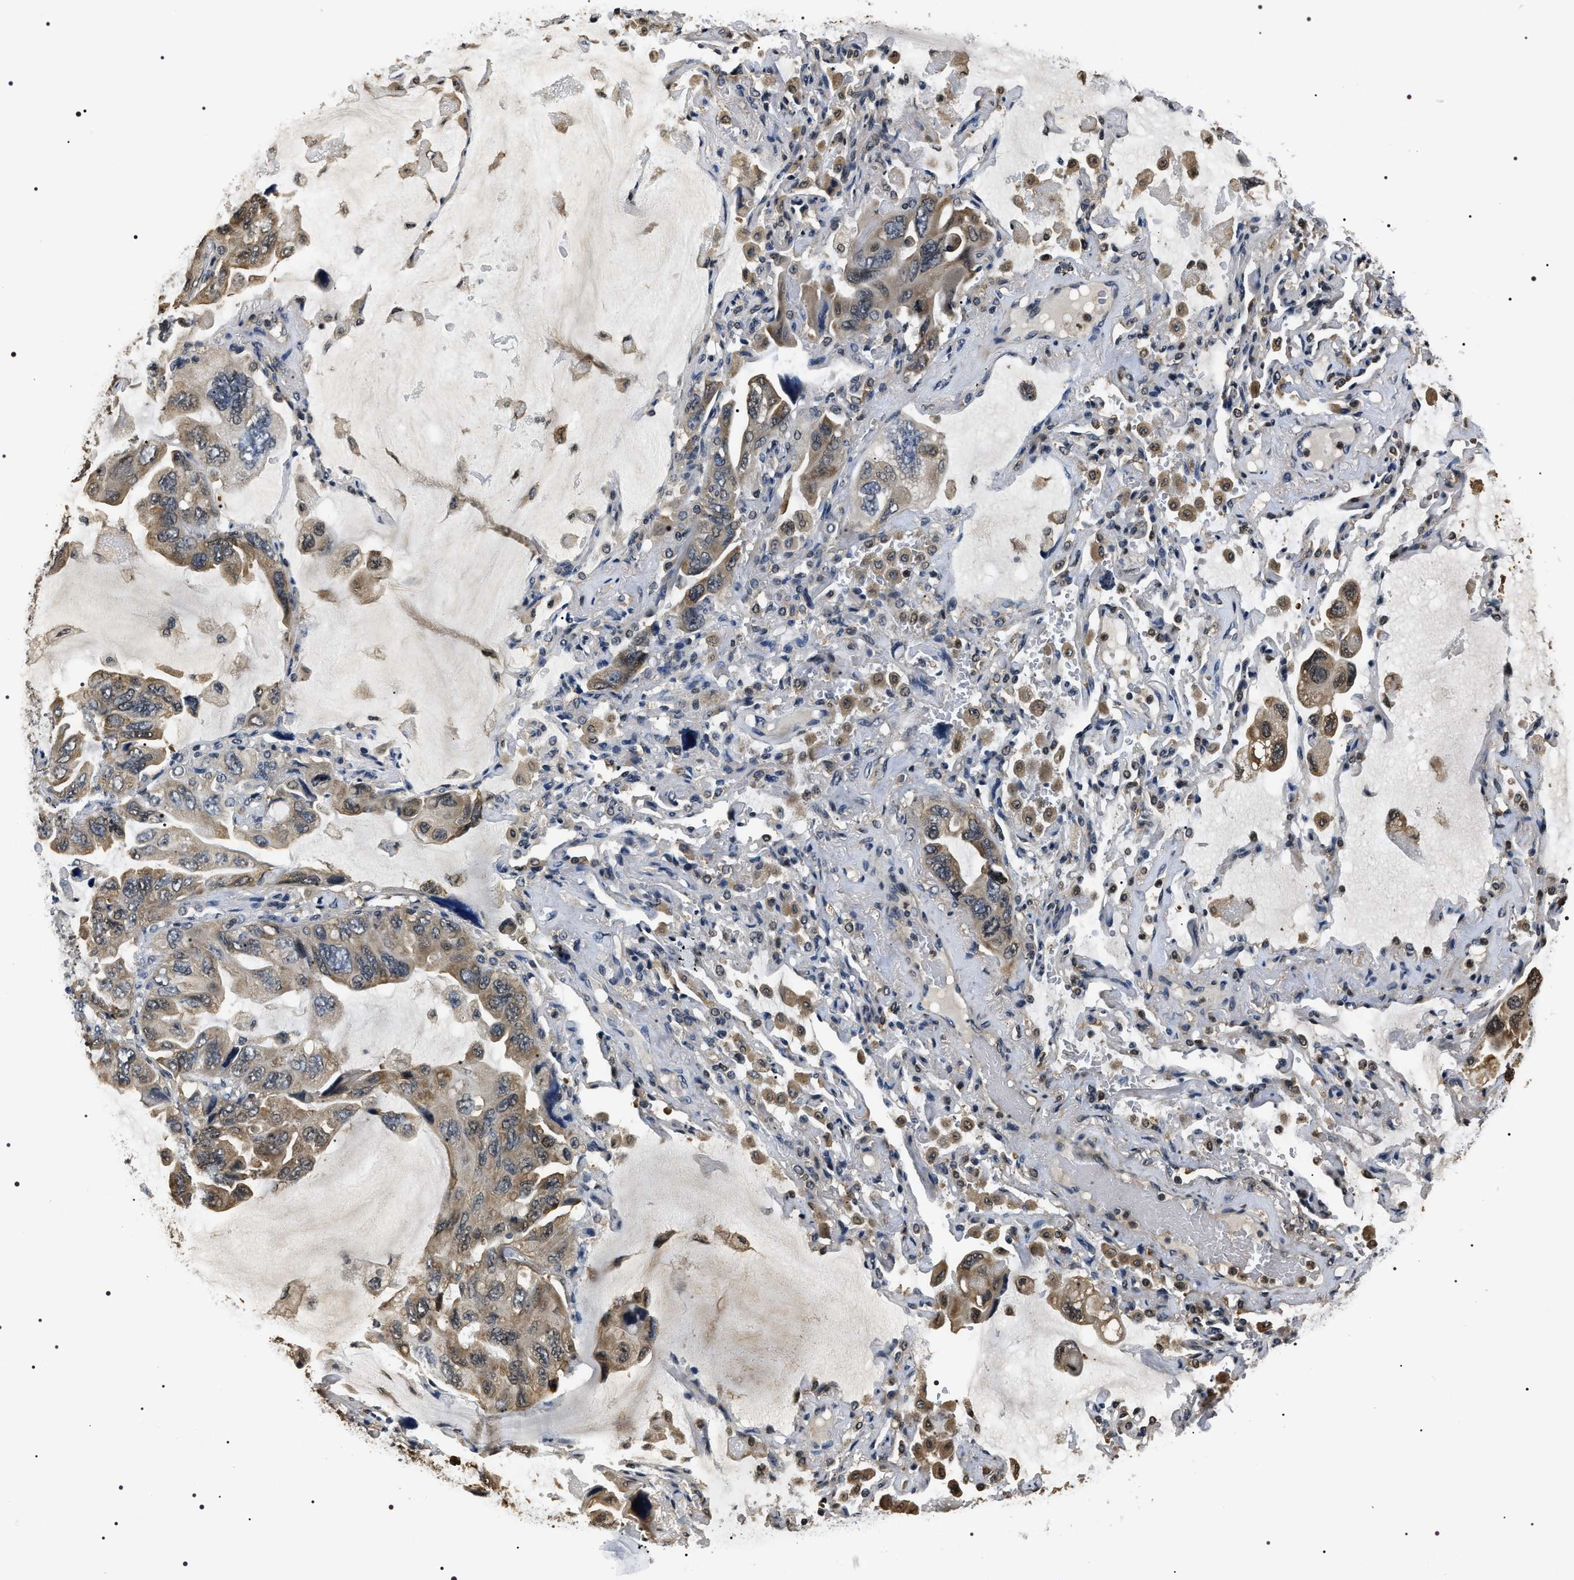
{"staining": {"intensity": "moderate", "quantity": "<25%", "location": "cytoplasmic/membranous"}, "tissue": "lung cancer", "cell_type": "Tumor cells", "image_type": "cancer", "snomed": [{"axis": "morphology", "description": "Squamous cell carcinoma, NOS"}, {"axis": "topography", "description": "Lung"}], "caption": "Tumor cells exhibit low levels of moderate cytoplasmic/membranous staining in about <25% of cells in lung cancer. The protein is stained brown, and the nuclei are stained in blue (DAB (3,3'-diaminobenzidine) IHC with brightfield microscopy, high magnification).", "gene": "ARHGAP22", "patient": {"sex": "female", "age": 73}}